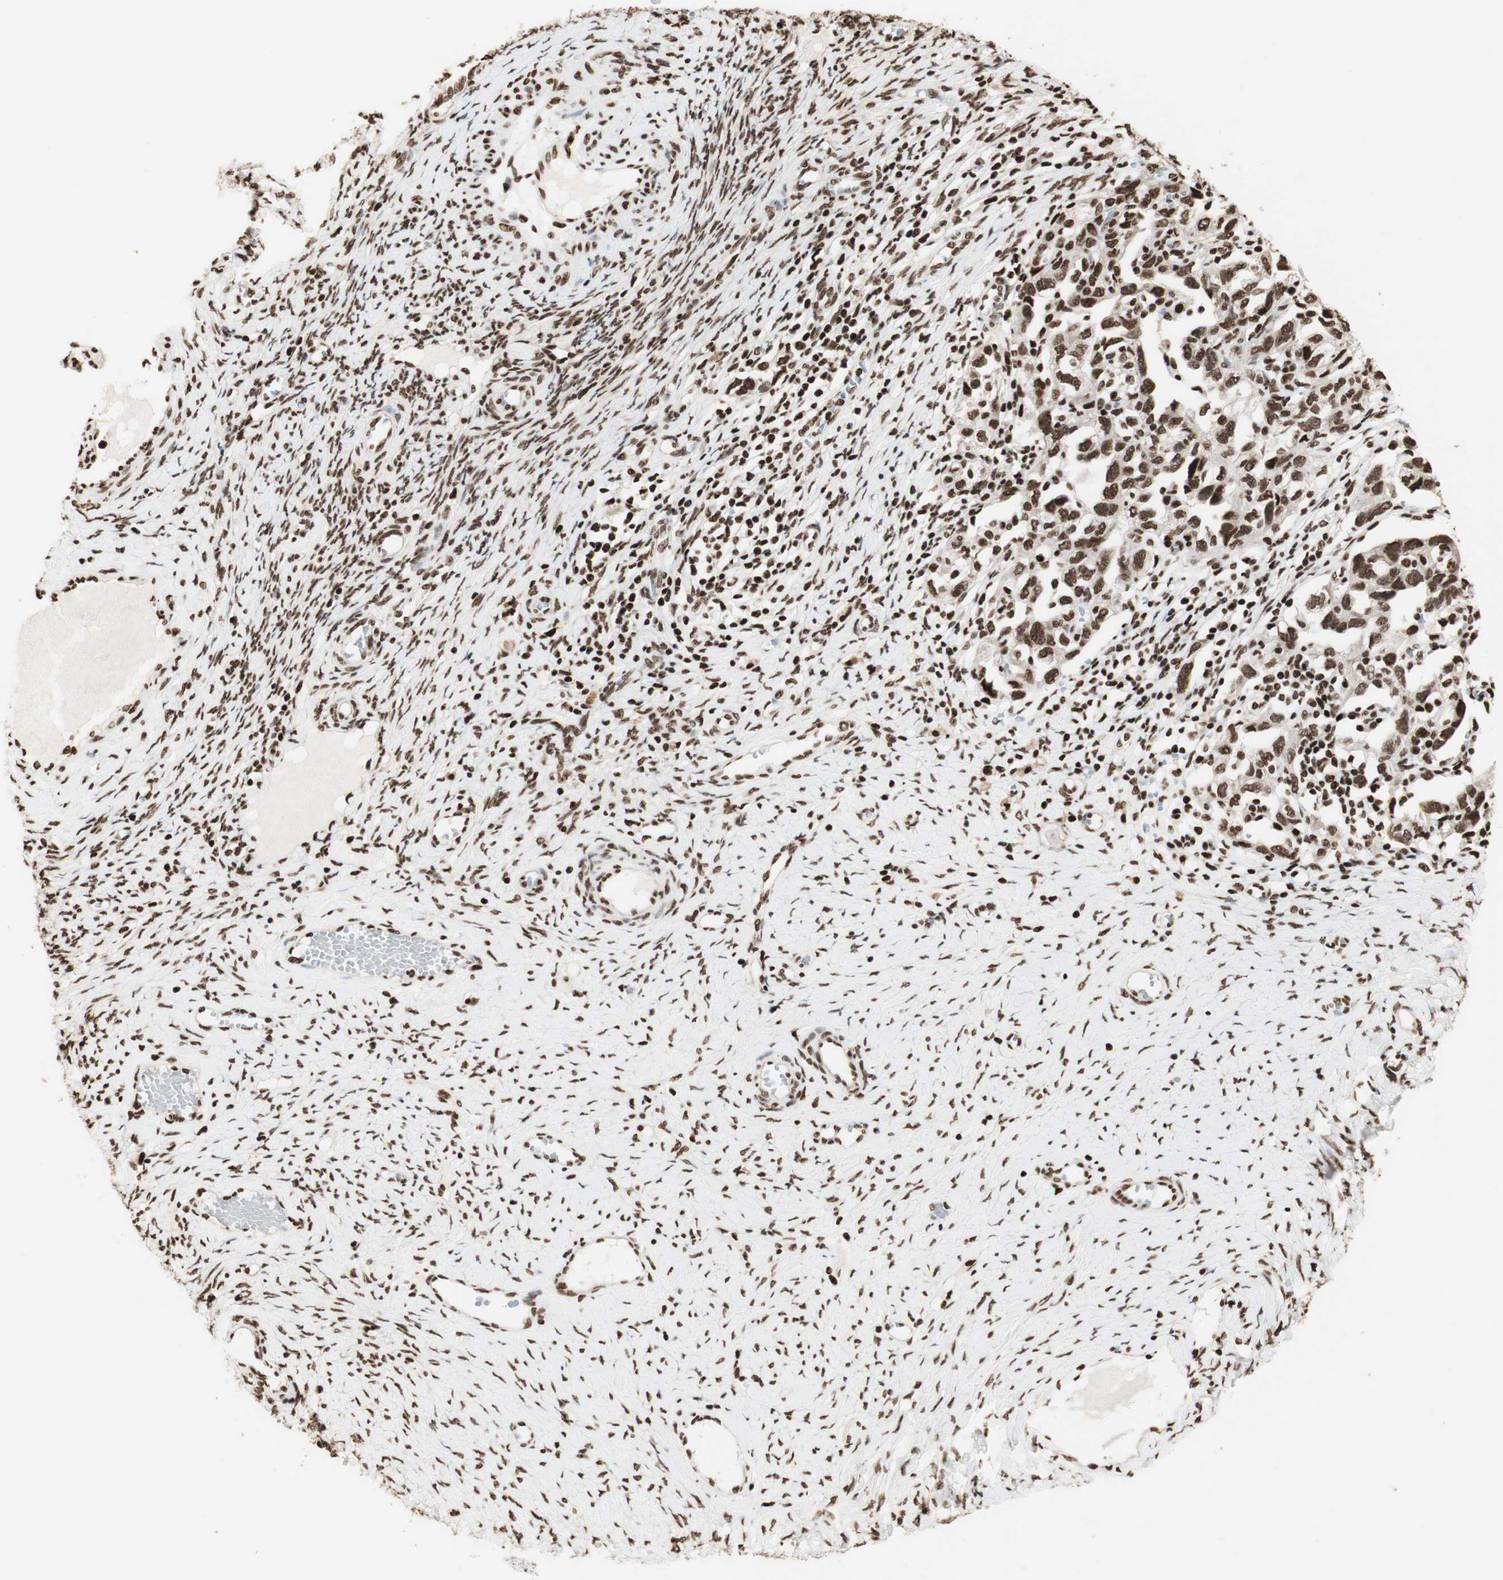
{"staining": {"intensity": "strong", "quantity": ">75%", "location": "cytoplasmic/membranous,nuclear"}, "tissue": "ovarian cancer", "cell_type": "Tumor cells", "image_type": "cancer", "snomed": [{"axis": "morphology", "description": "Carcinoma, NOS"}, {"axis": "morphology", "description": "Cystadenocarcinoma, serous, NOS"}, {"axis": "topography", "description": "Ovary"}], "caption": "The image reveals immunohistochemical staining of carcinoma (ovarian). There is strong cytoplasmic/membranous and nuclear positivity is appreciated in approximately >75% of tumor cells.", "gene": "HNRNPA2B1", "patient": {"sex": "female", "age": 69}}